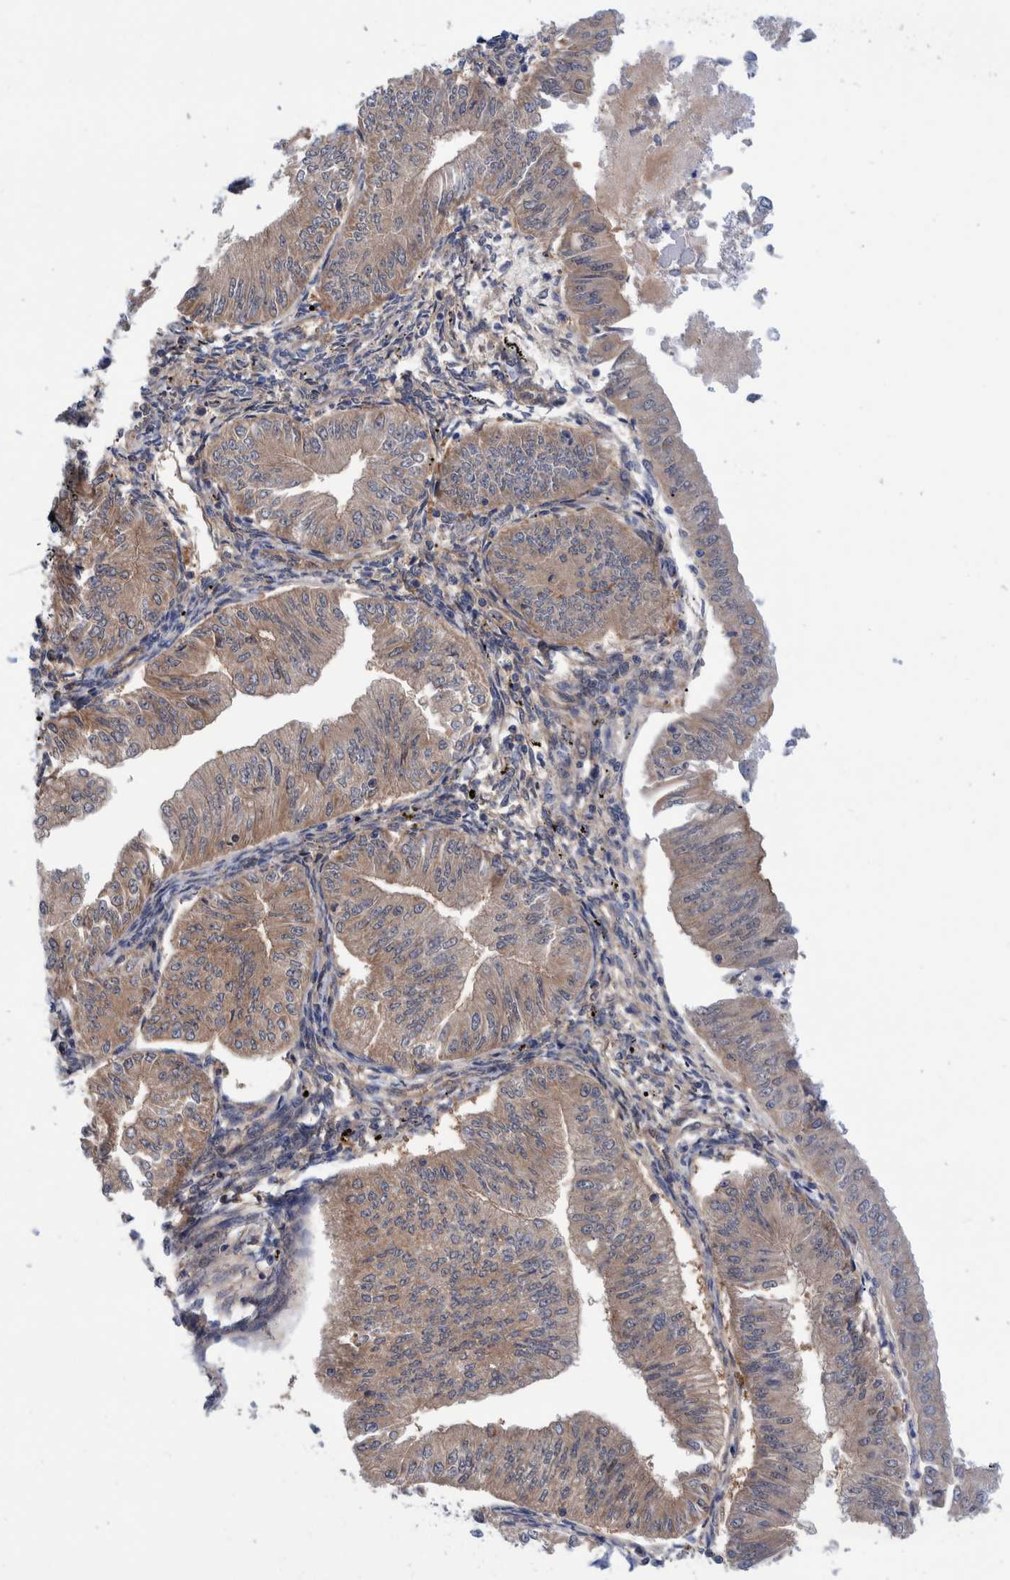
{"staining": {"intensity": "moderate", "quantity": ">75%", "location": "cytoplasmic/membranous"}, "tissue": "endometrial cancer", "cell_type": "Tumor cells", "image_type": "cancer", "snomed": [{"axis": "morphology", "description": "Normal tissue, NOS"}, {"axis": "morphology", "description": "Adenocarcinoma, NOS"}, {"axis": "topography", "description": "Endometrium"}], "caption": "Endometrial cancer stained with a protein marker exhibits moderate staining in tumor cells.", "gene": "PFAS", "patient": {"sex": "female", "age": 53}}